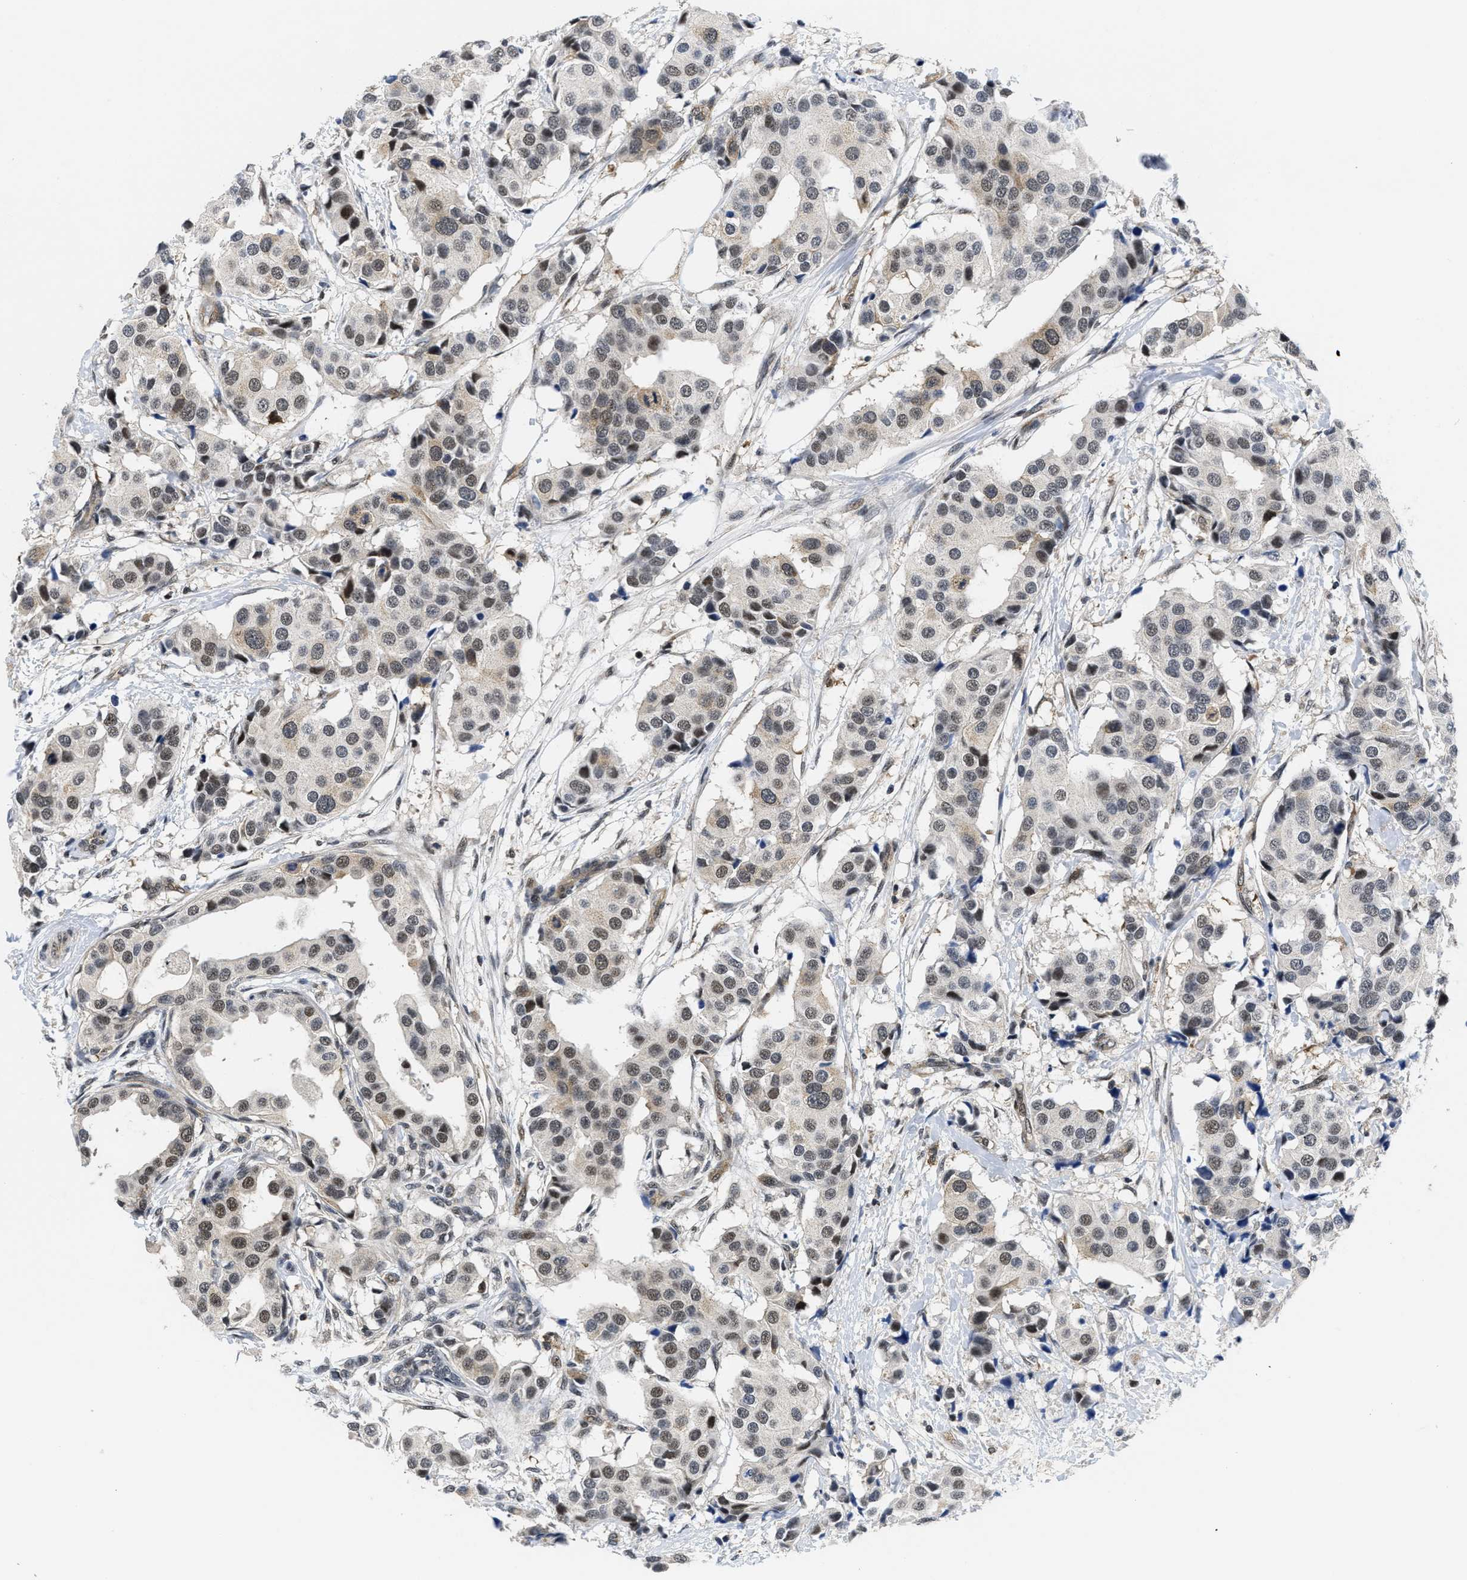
{"staining": {"intensity": "weak", "quantity": ">75%", "location": "nuclear"}, "tissue": "breast cancer", "cell_type": "Tumor cells", "image_type": "cancer", "snomed": [{"axis": "morphology", "description": "Normal tissue, NOS"}, {"axis": "morphology", "description": "Duct carcinoma"}, {"axis": "topography", "description": "Breast"}], "caption": "Tumor cells display weak nuclear expression in approximately >75% of cells in breast cancer (invasive ductal carcinoma). (IHC, brightfield microscopy, high magnification).", "gene": "HIF1A", "patient": {"sex": "female", "age": 39}}